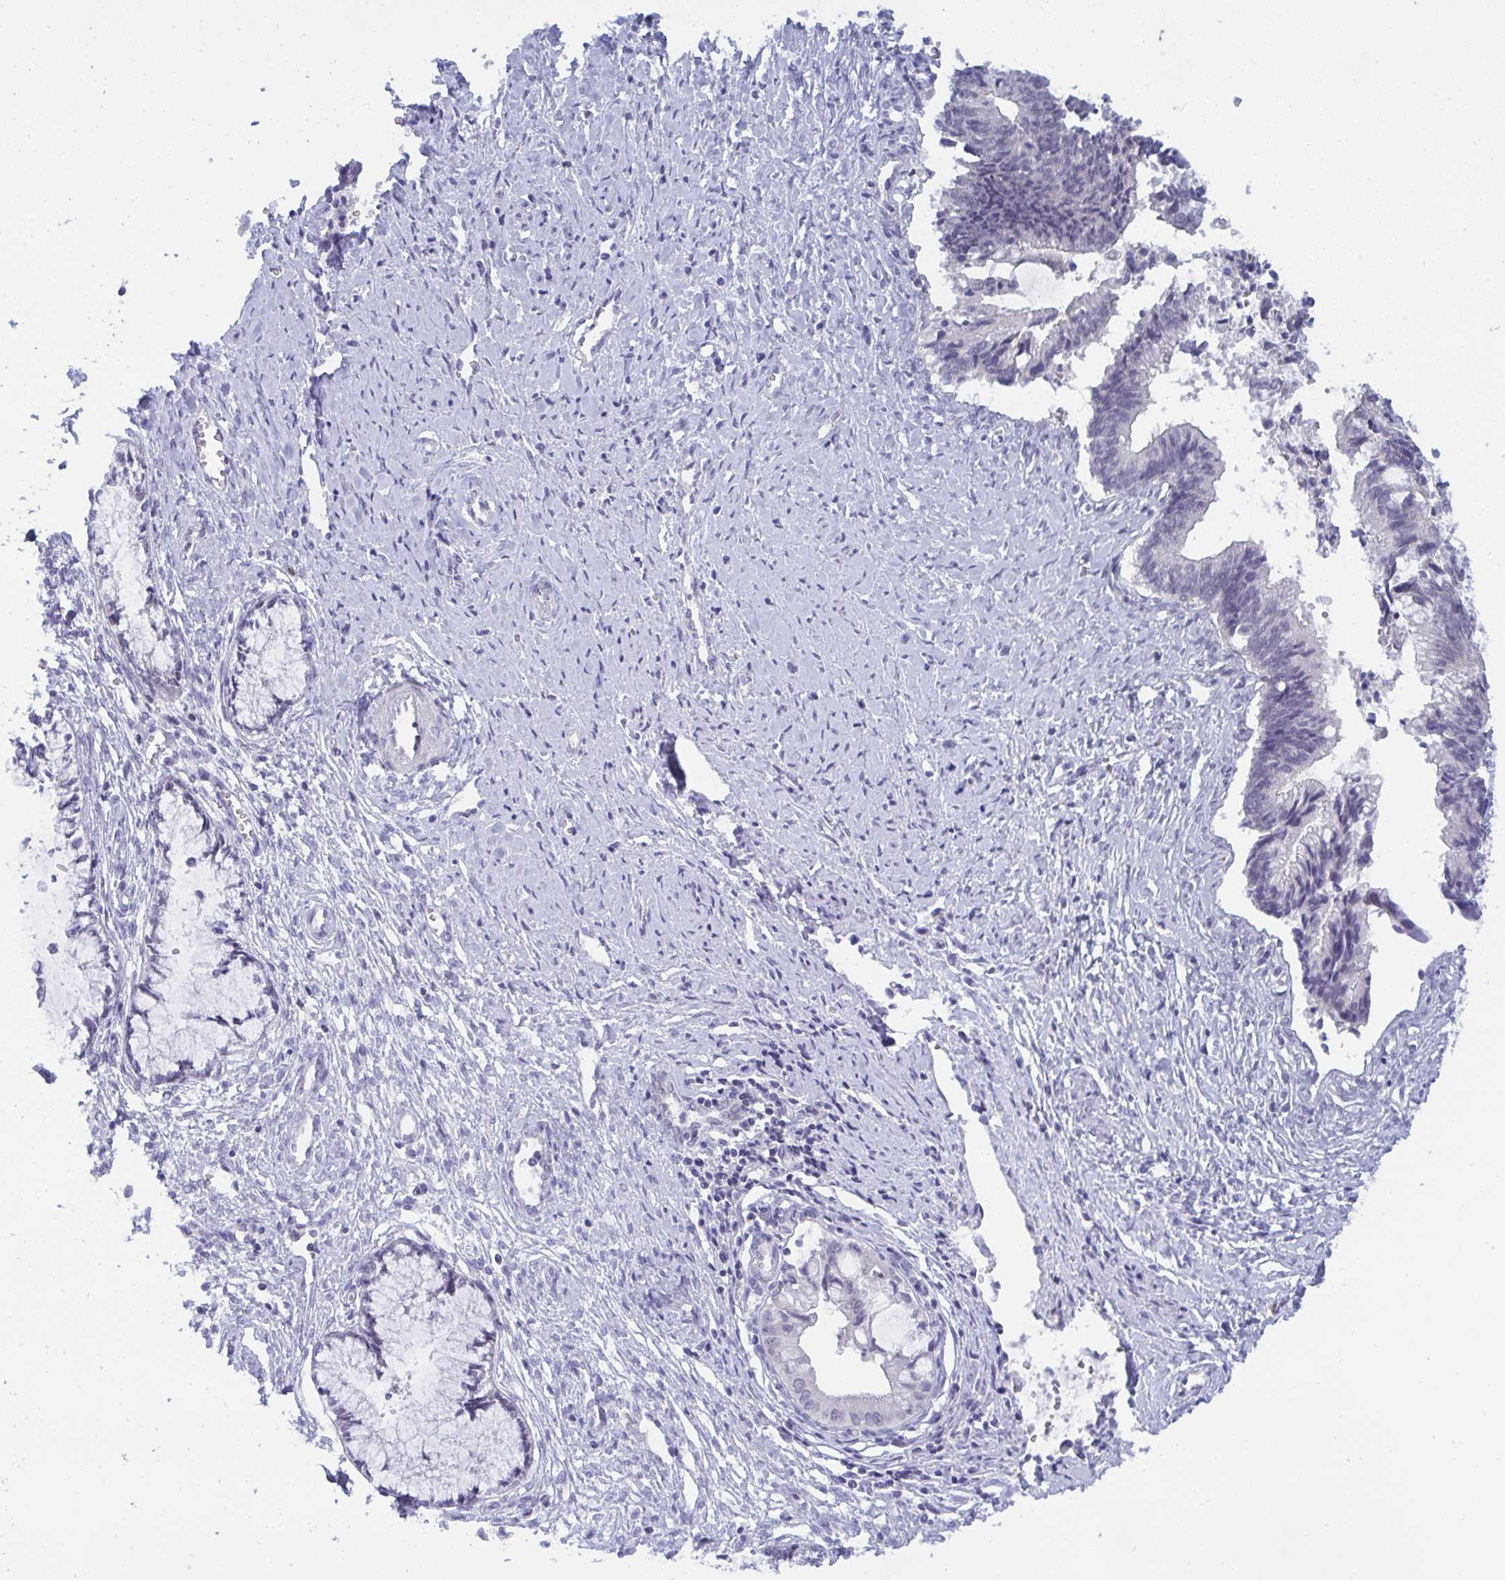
{"staining": {"intensity": "negative", "quantity": "none", "location": "none"}, "tissue": "cervical cancer", "cell_type": "Tumor cells", "image_type": "cancer", "snomed": [{"axis": "morphology", "description": "Adenocarcinoma, NOS"}, {"axis": "topography", "description": "Cervix"}], "caption": "Immunohistochemistry micrograph of cervical cancer (adenocarcinoma) stained for a protein (brown), which exhibits no expression in tumor cells.", "gene": "BMAL2", "patient": {"sex": "female", "age": 44}}